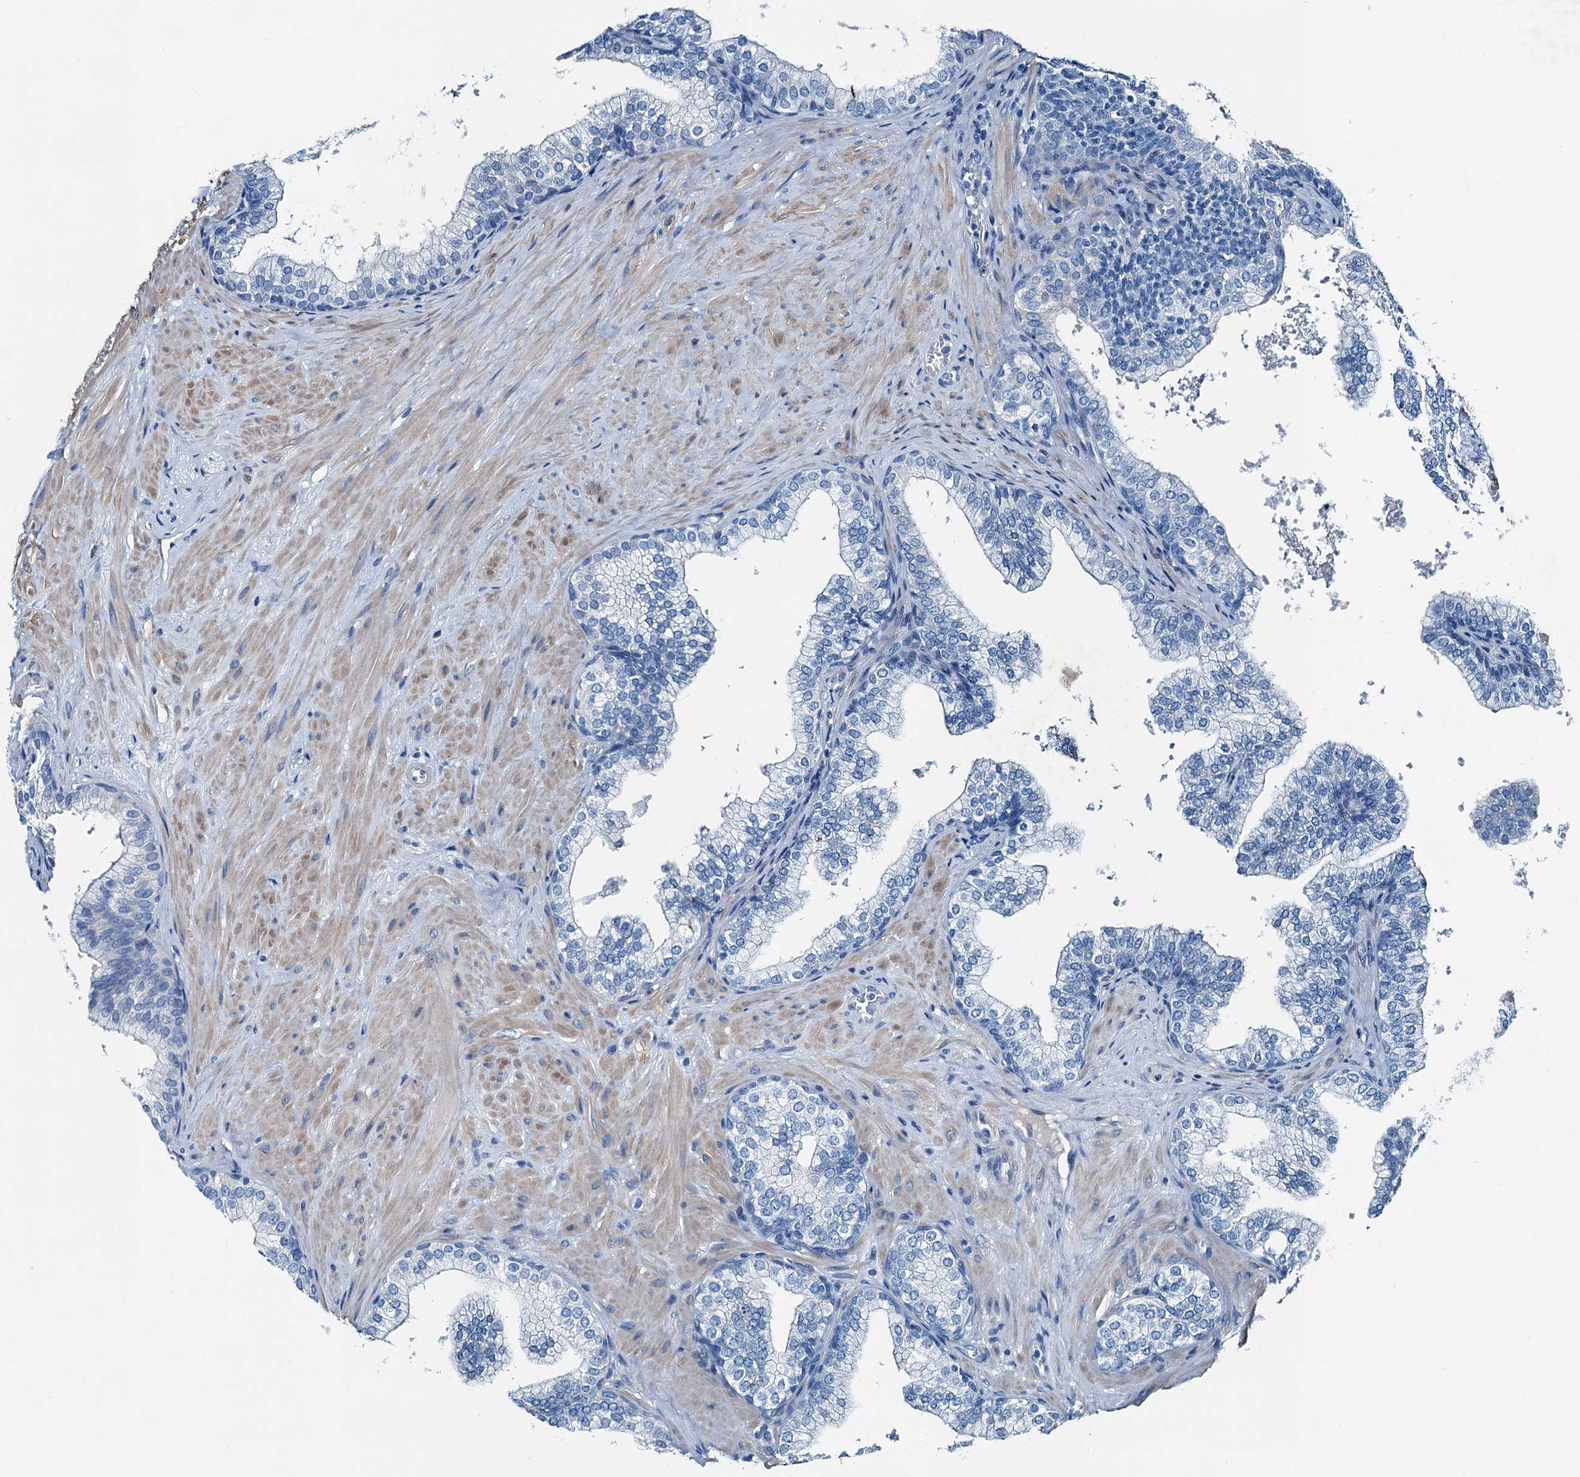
{"staining": {"intensity": "negative", "quantity": "none", "location": "none"}, "tissue": "prostate", "cell_type": "Glandular cells", "image_type": "normal", "snomed": [{"axis": "morphology", "description": "Normal tissue, NOS"}, {"axis": "topography", "description": "Prostate"}], "caption": "The photomicrograph reveals no significant positivity in glandular cells of prostate.", "gene": "RAB3IL1", "patient": {"sex": "male", "age": 60}}